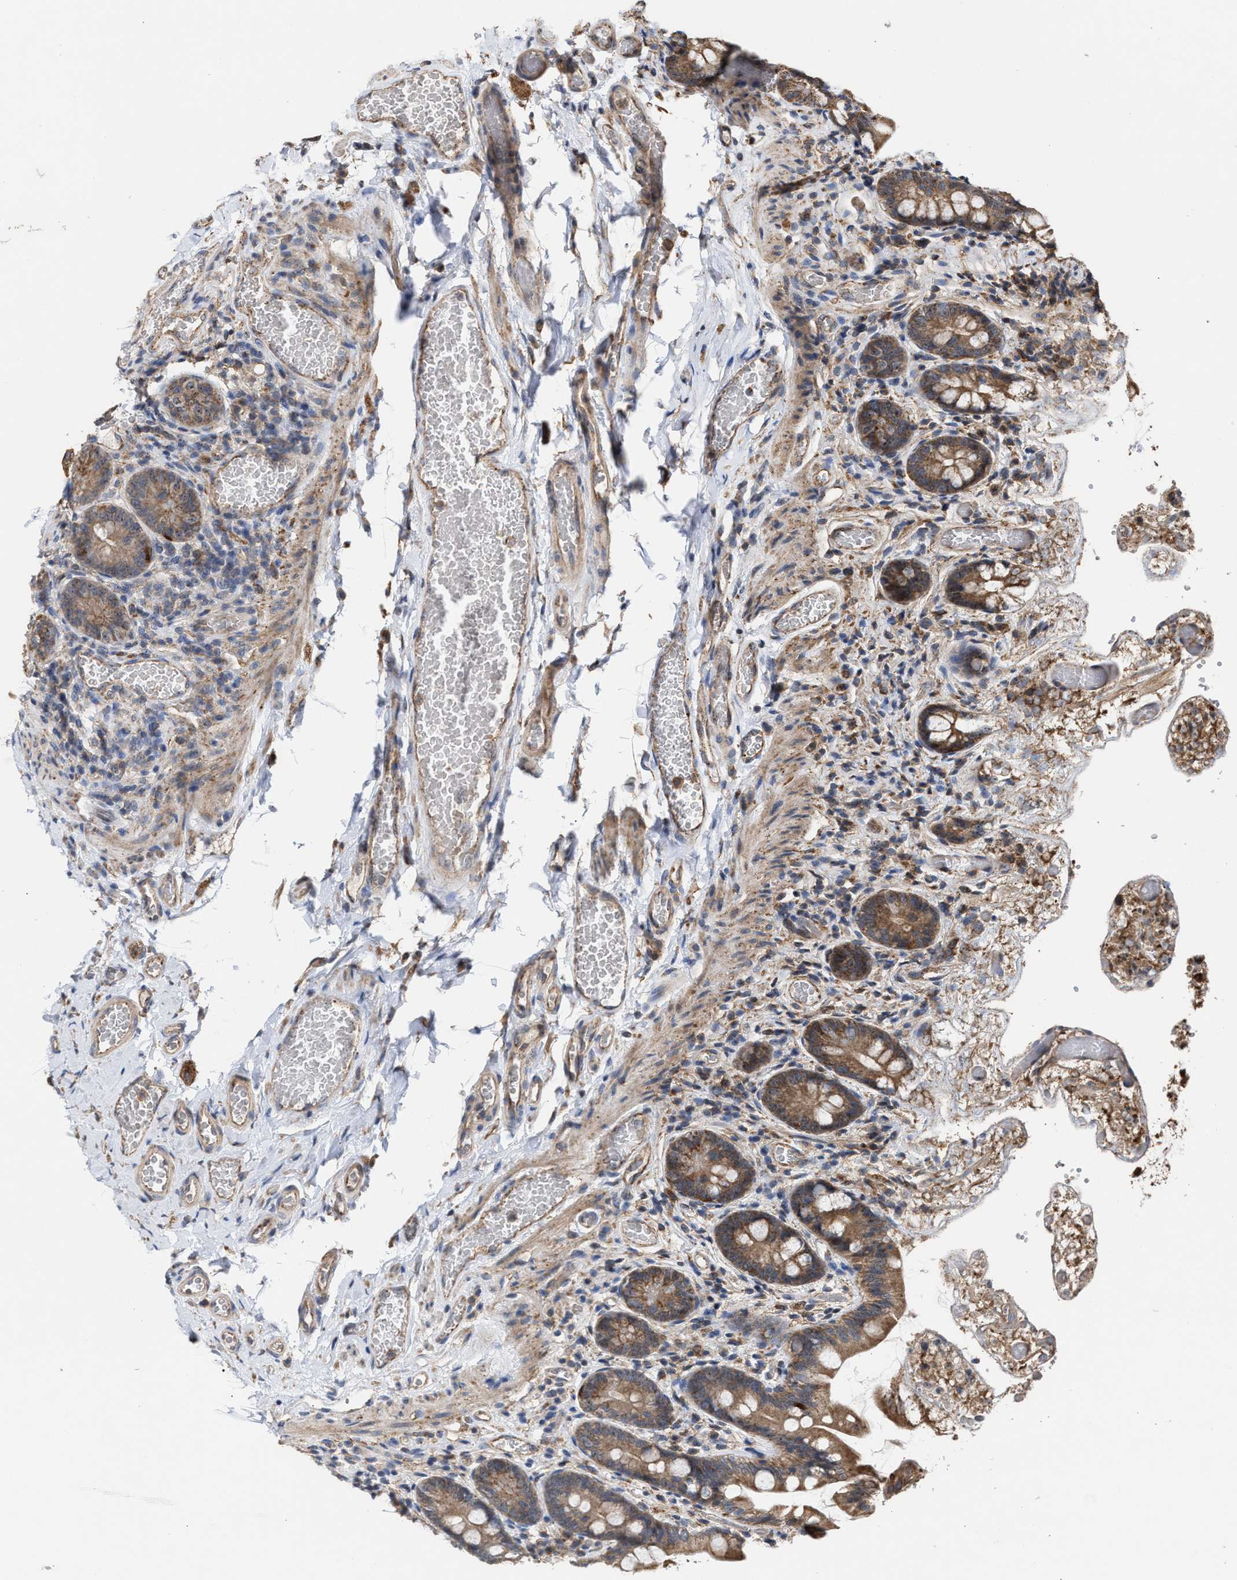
{"staining": {"intensity": "moderate", "quantity": ">75%", "location": "cytoplasmic/membranous"}, "tissue": "small intestine", "cell_type": "Glandular cells", "image_type": "normal", "snomed": [{"axis": "morphology", "description": "Normal tissue, NOS"}, {"axis": "topography", "description": "Small intestine"}], "caption": "A brown stain highlights moderate cytoplasmic/membranous positivity of a protein in glandular cells of normal small intestine. The staining was performed using DAB (3,3'-diaminobenzidine), with brown indicating positive protein expression. Nuclei are stained blue with hematoxylin.", "gene": "EXOSC2", "patient": {"sex": "female", "age": 56}}